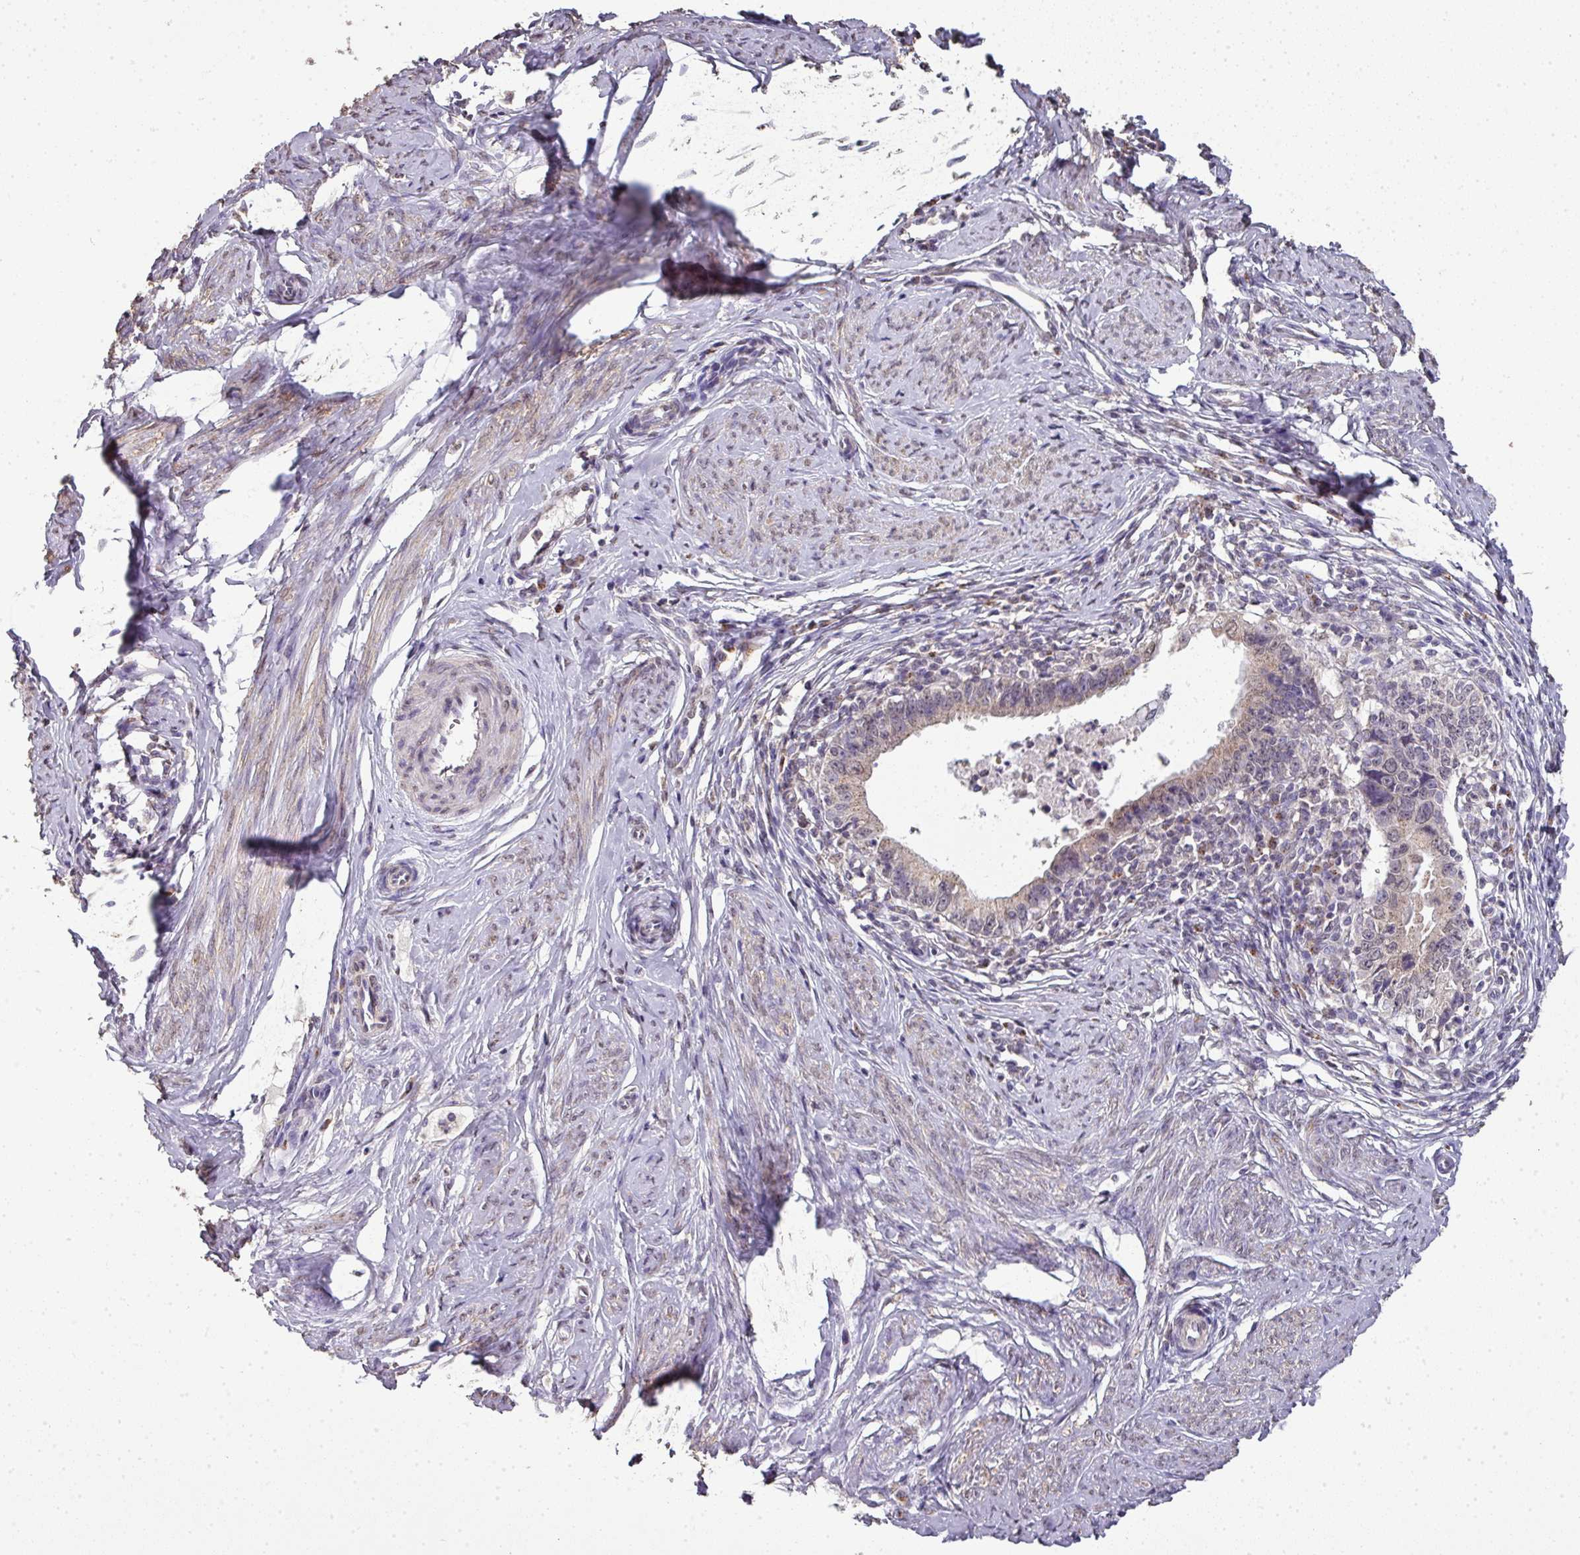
{"staining": {"intensity": "weak", "quantity": "<25%", "location": "cytoplasmic/membranous"}, "tissue": "cervical cancer", "cell_type": "Tumor cells", "image_type": "cancer", "snomed": [{"axis": "morphology", "description": "Adenocarcinoma, NOS"}, {"axis": "topography", "description": "Cervix"}], "caption": "Protein analysis of cervical cancer reveals no significant staining in tumor cells. (Brightfield microscopy of DAB IHC at high magnification).", "gene": "JPH2", "patient": {"sex": "female", "age": 36}}